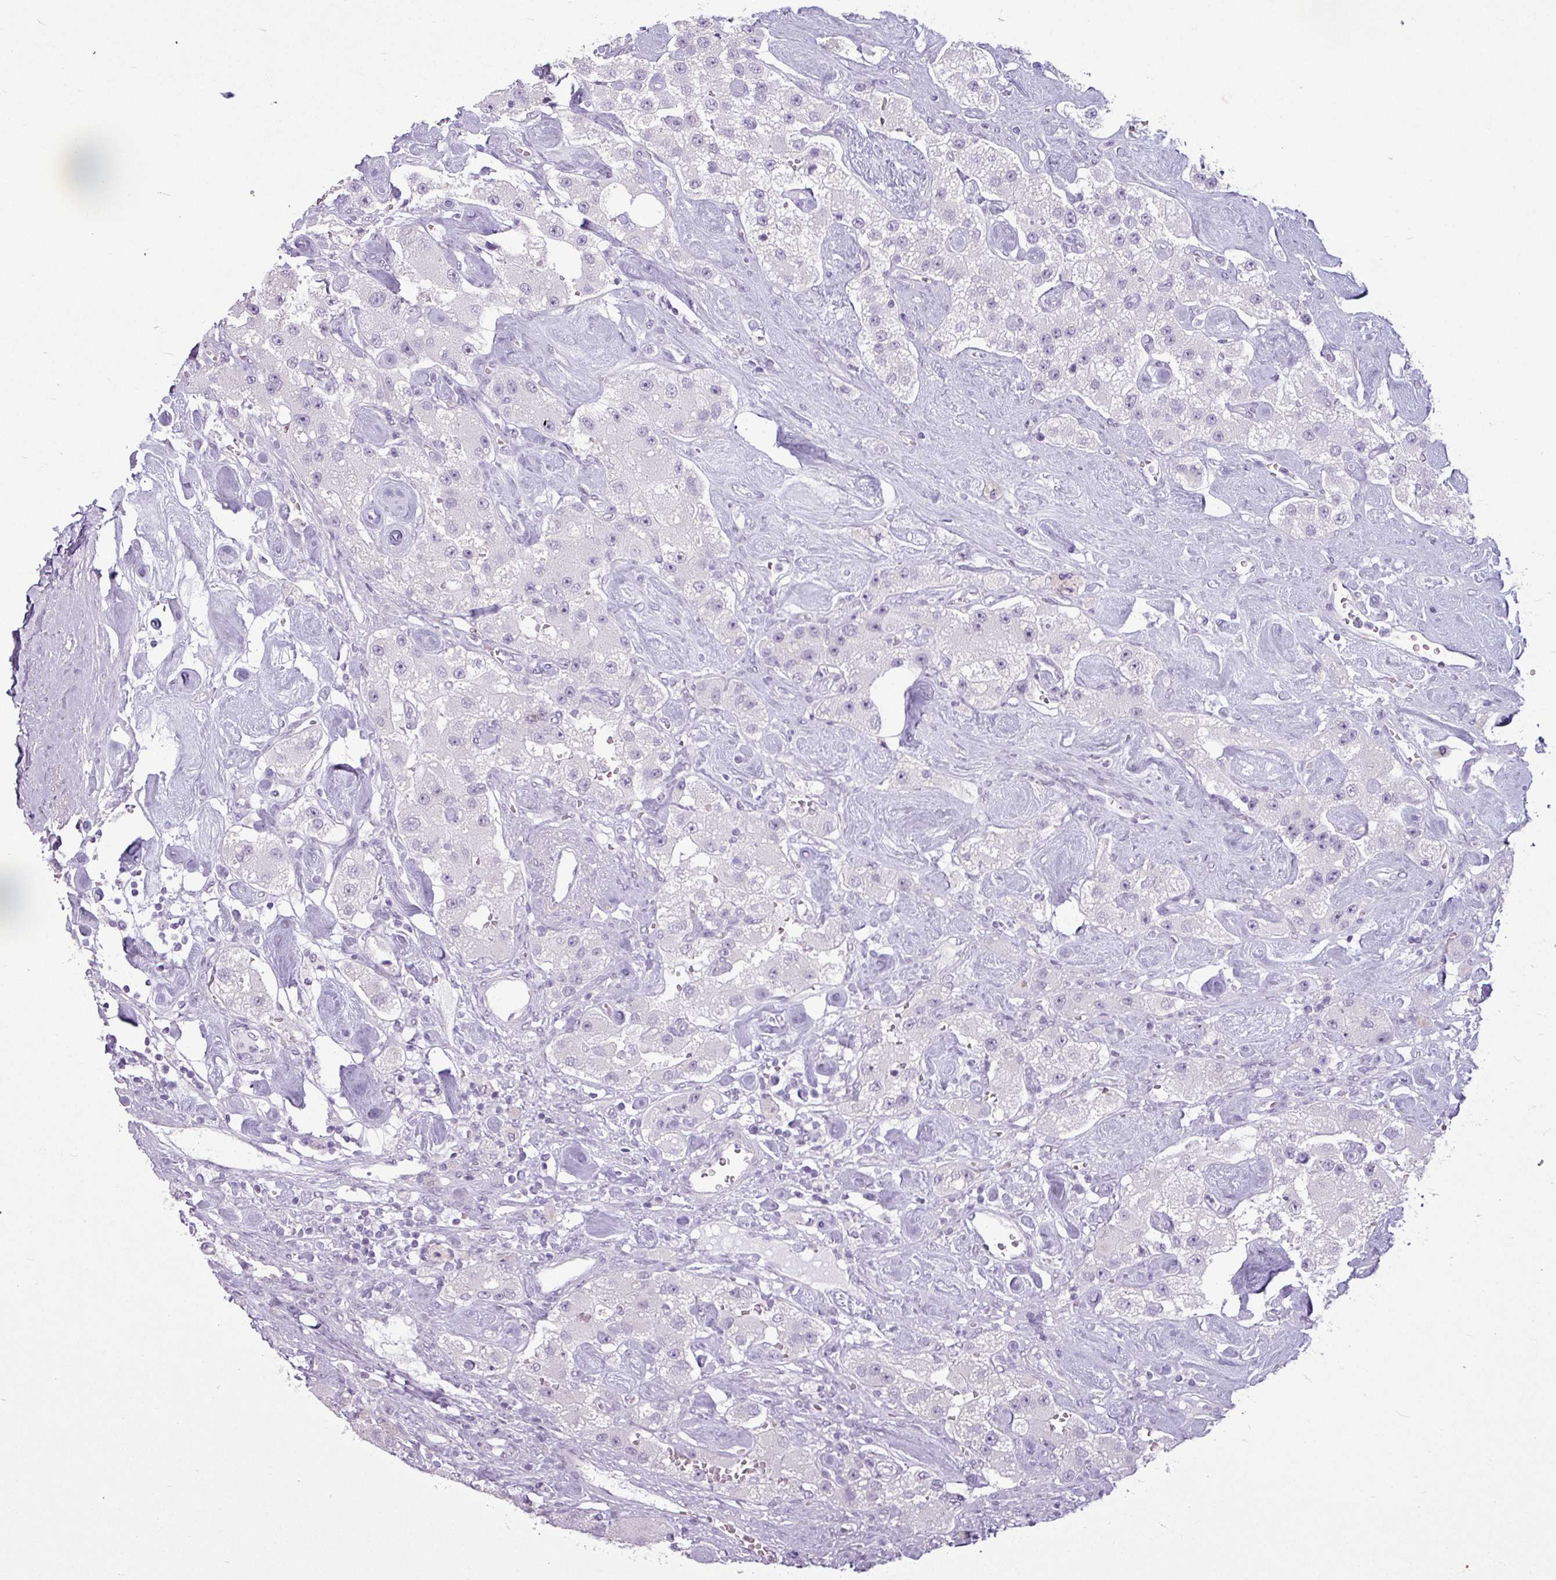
{"staining": {"intensity": "negative", "quantity": "none", "location": "none"}, "tissue": "carcinoid", "cell_type": "Tumor cells", "image_type": "cancer", "snomed": [{"axis": "morphology", "description": "Carcinoid, malignant, NOS"}, {"axis": "topography", "description": "Pancreas"}], "caption": "The photomicrograph demonstrates no staining of tumor cells in carcinoid (malignant). (DAB immunohistochemistry (IHC) with hematoxylin counter stain).", "gene": "AMY2A", "patient": {"sex": "male", "age": 41}}